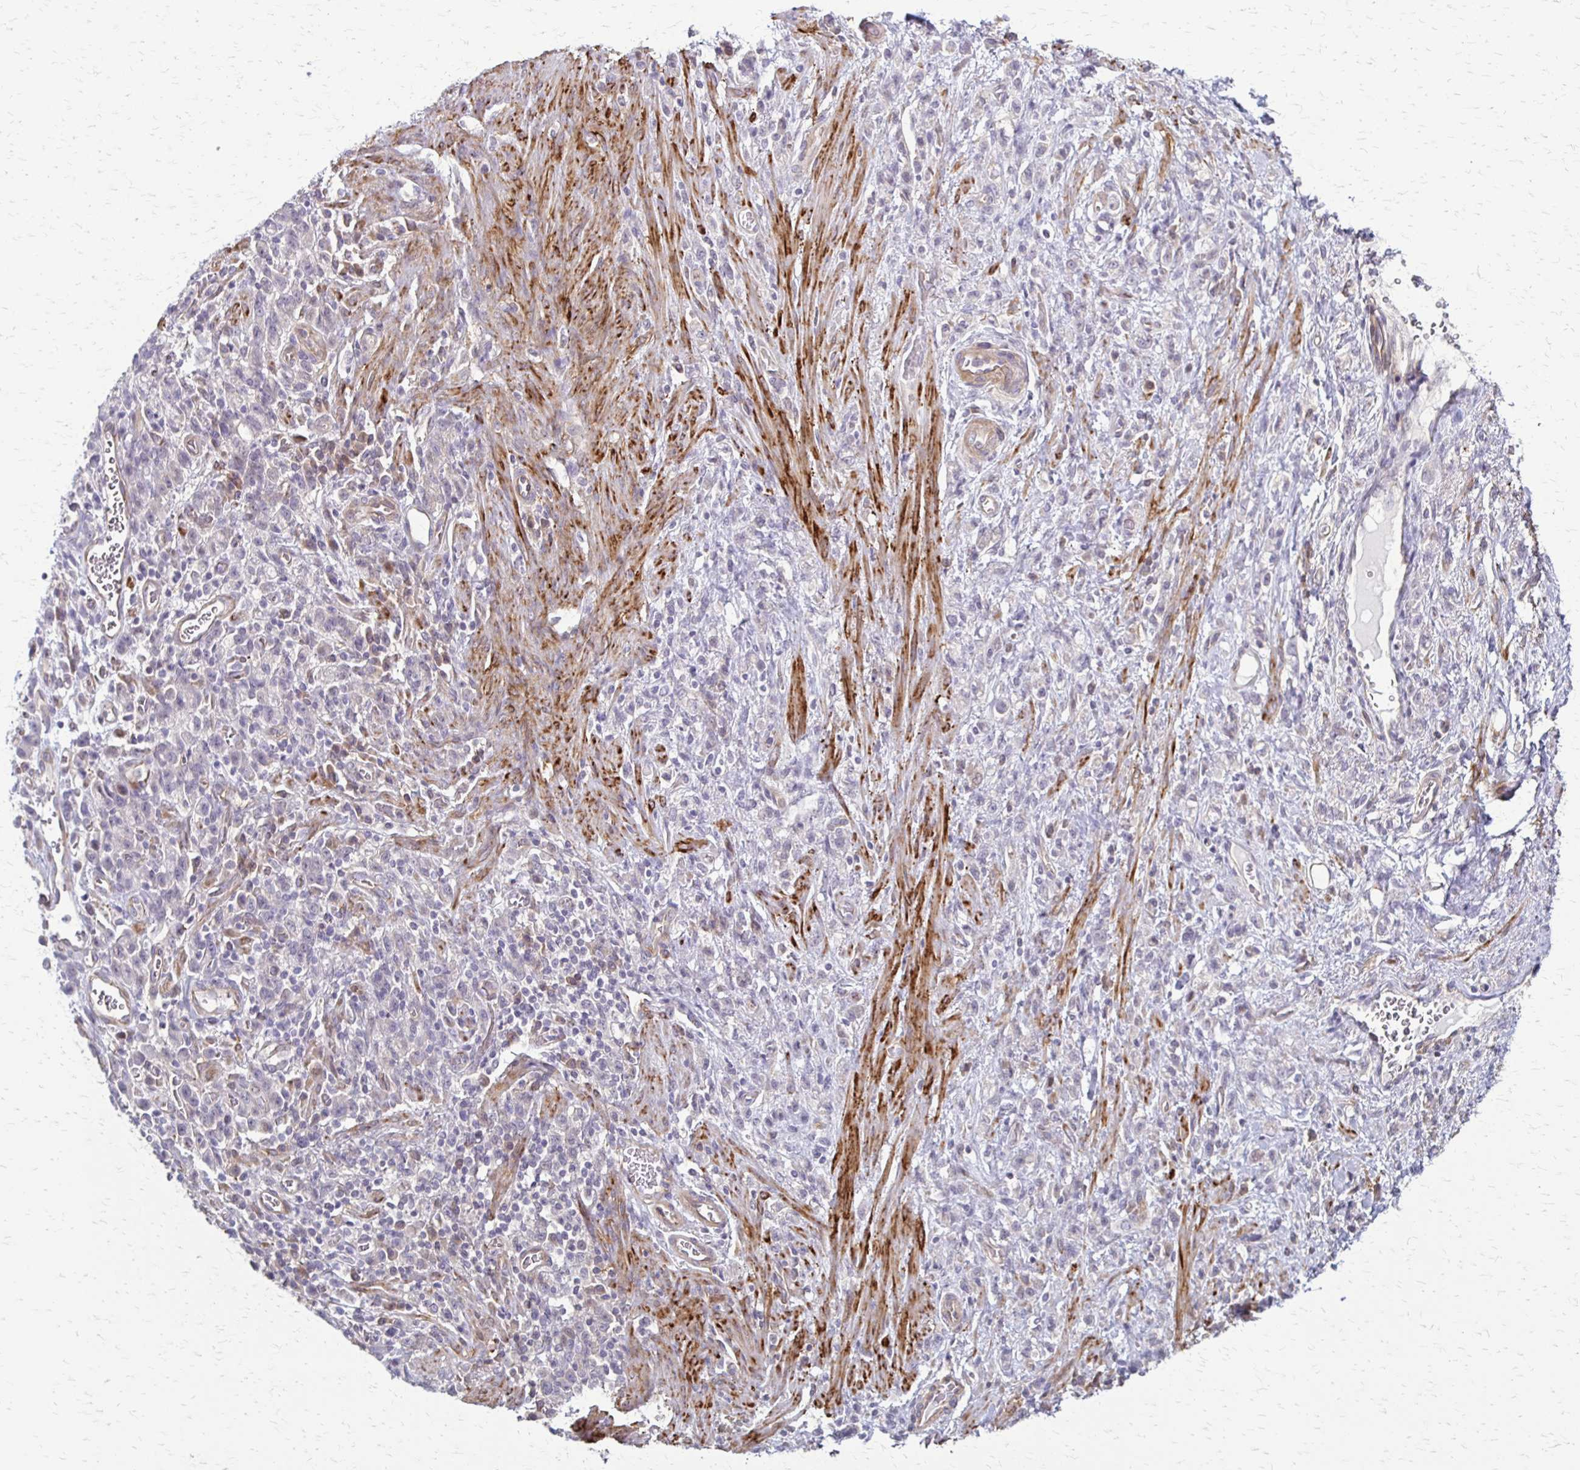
{"staining": {"intensity": "negative", "quantity": "none", "location": "none"}, "tissue": "stomach cancer", "cell_type": "Tumor cells", "image_type": "cancer", "snomed": [{"axis": "morphology", "description": "Adenocarcinoma, NOS"}, {"axis": "topography", "description": "Stomach"}], "caption": "This is an IHC photomicrograph of stomach cancer (adenocarcinoma). There is no expression in tumor cells.", "gene": "CFL2", "patient": {"sex": "male", "age": 77}}